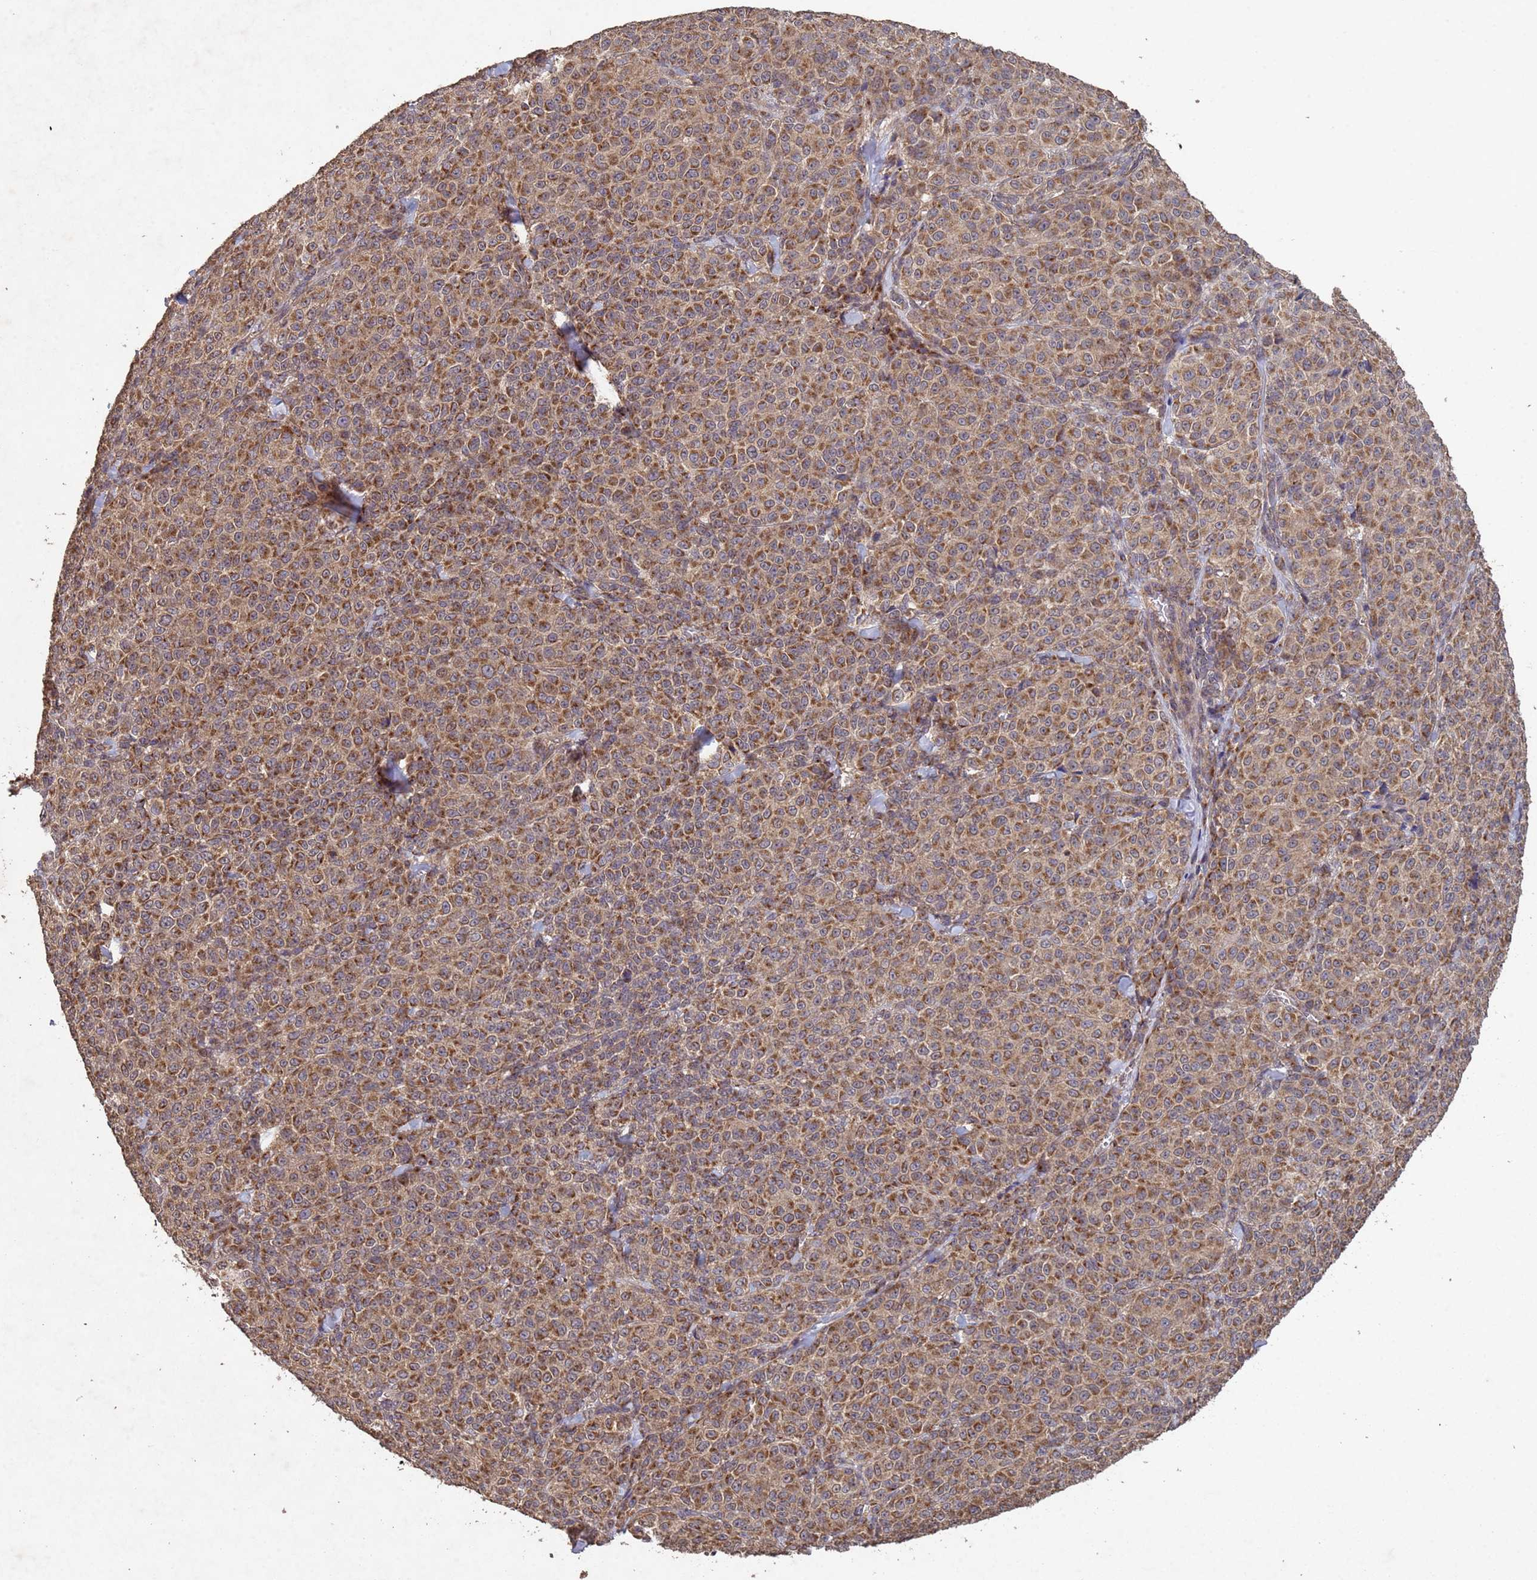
{"staining": {"intensity": "moderate", "quantity": ">75%", "location": "cytoplasmic/membranous"}, "tissue": "melanoma", "cell_type": "Tumor cells", "image_type": "cancer", "snomed": [{"axis": "morphology", "description": "Normal tissue, NOS"}, {"axis": "morphology", "description": "Malignant melanoma, NOS"}, {"axis": "topography", "description": "Skin"}], "caption": "DAB (3,3'-diaminobenzidine) immunohistochemical staining of malignant melanoma reveals moderate cytoplasmic/membranous protein expression in approximately >75% of tumor cells.", "gene": "FASTKD1", "patient": {"sex": "female", "age": 34}}